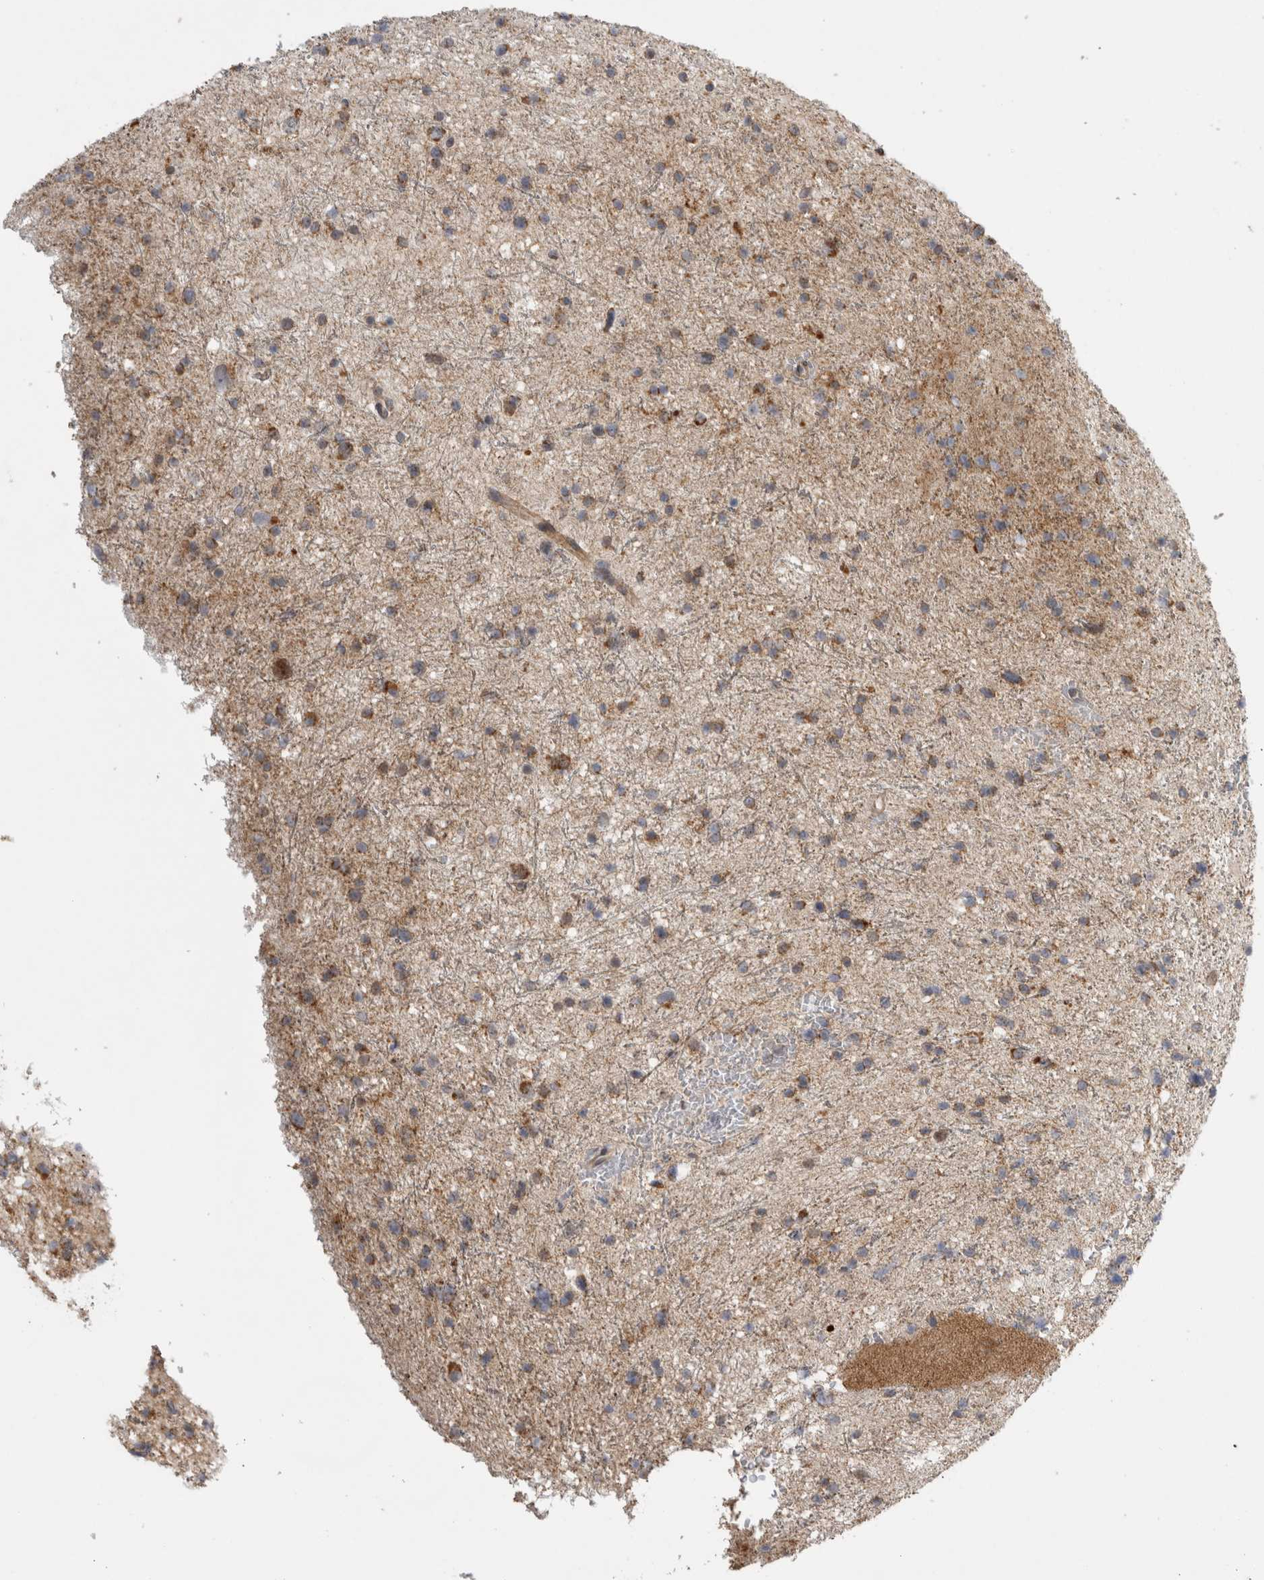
{"staining": {"intensity": "weak", "quantity": ">75%", "location": "cytoplasmic/membranous"}, "tissue": "glioma", "cell_type": "Tumor cells", "image_type": "cancer", "snomed": [{"axis": "morphology", "description": "Glioma, malignant, Low grade"}, {"axis": "topography", "description": "Brain"}], "caption": "Brown immunohistochemical staining in malignant low-grade glioma shows weak cytoplasmic/membranous staining in about >75% of tumor cells. The staining was performed using DAB (3,3'-diaminobenzidine), with brown indicating positive protein expression. Nuclei are stained blue with hematoxylin.", "gene": "KCNIP1", "patient": {"sex": "female", "age": 37}}